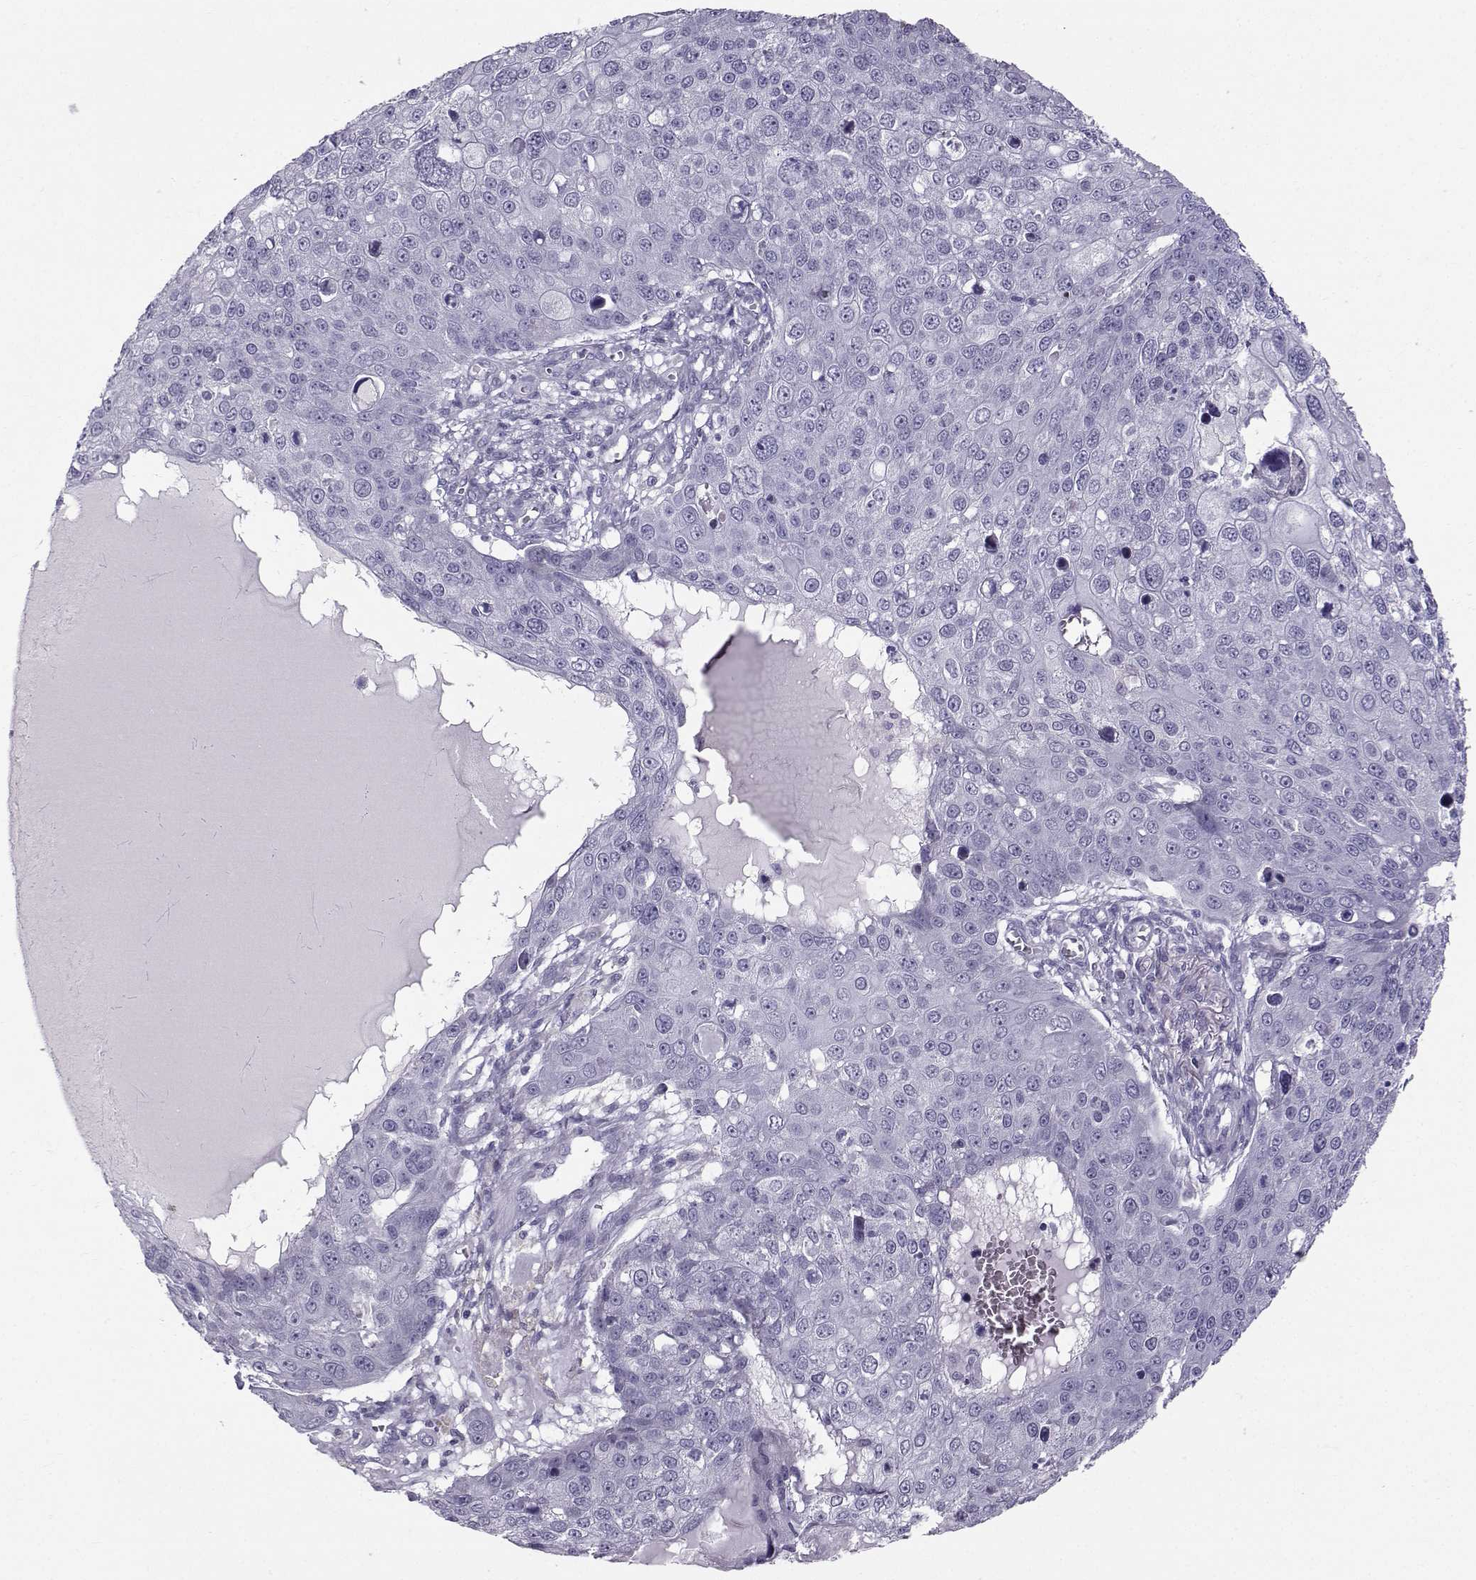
{"staining": {"intensity": "negative", "quantity": "none", "location": "none"}, "tissue": "skin cancer", "cell_type": "Tumor cells", "image_type": "cancer", "snomed": [{"axis": "morphology", "description": "Squamous cell carcinoma, NOS"}, {"axis": "topography", "description": "Skin"}], "caption": "The image shows no significant expression in tumor cells of skin squamous cell carcinoma. (DAB (3,3'-diaminobenzidine) immunohistochemistry visualized using brightfield microscopy, high magnification).", "gene": "DMRT3", "patient": {"sex": "male", "age": 71}}